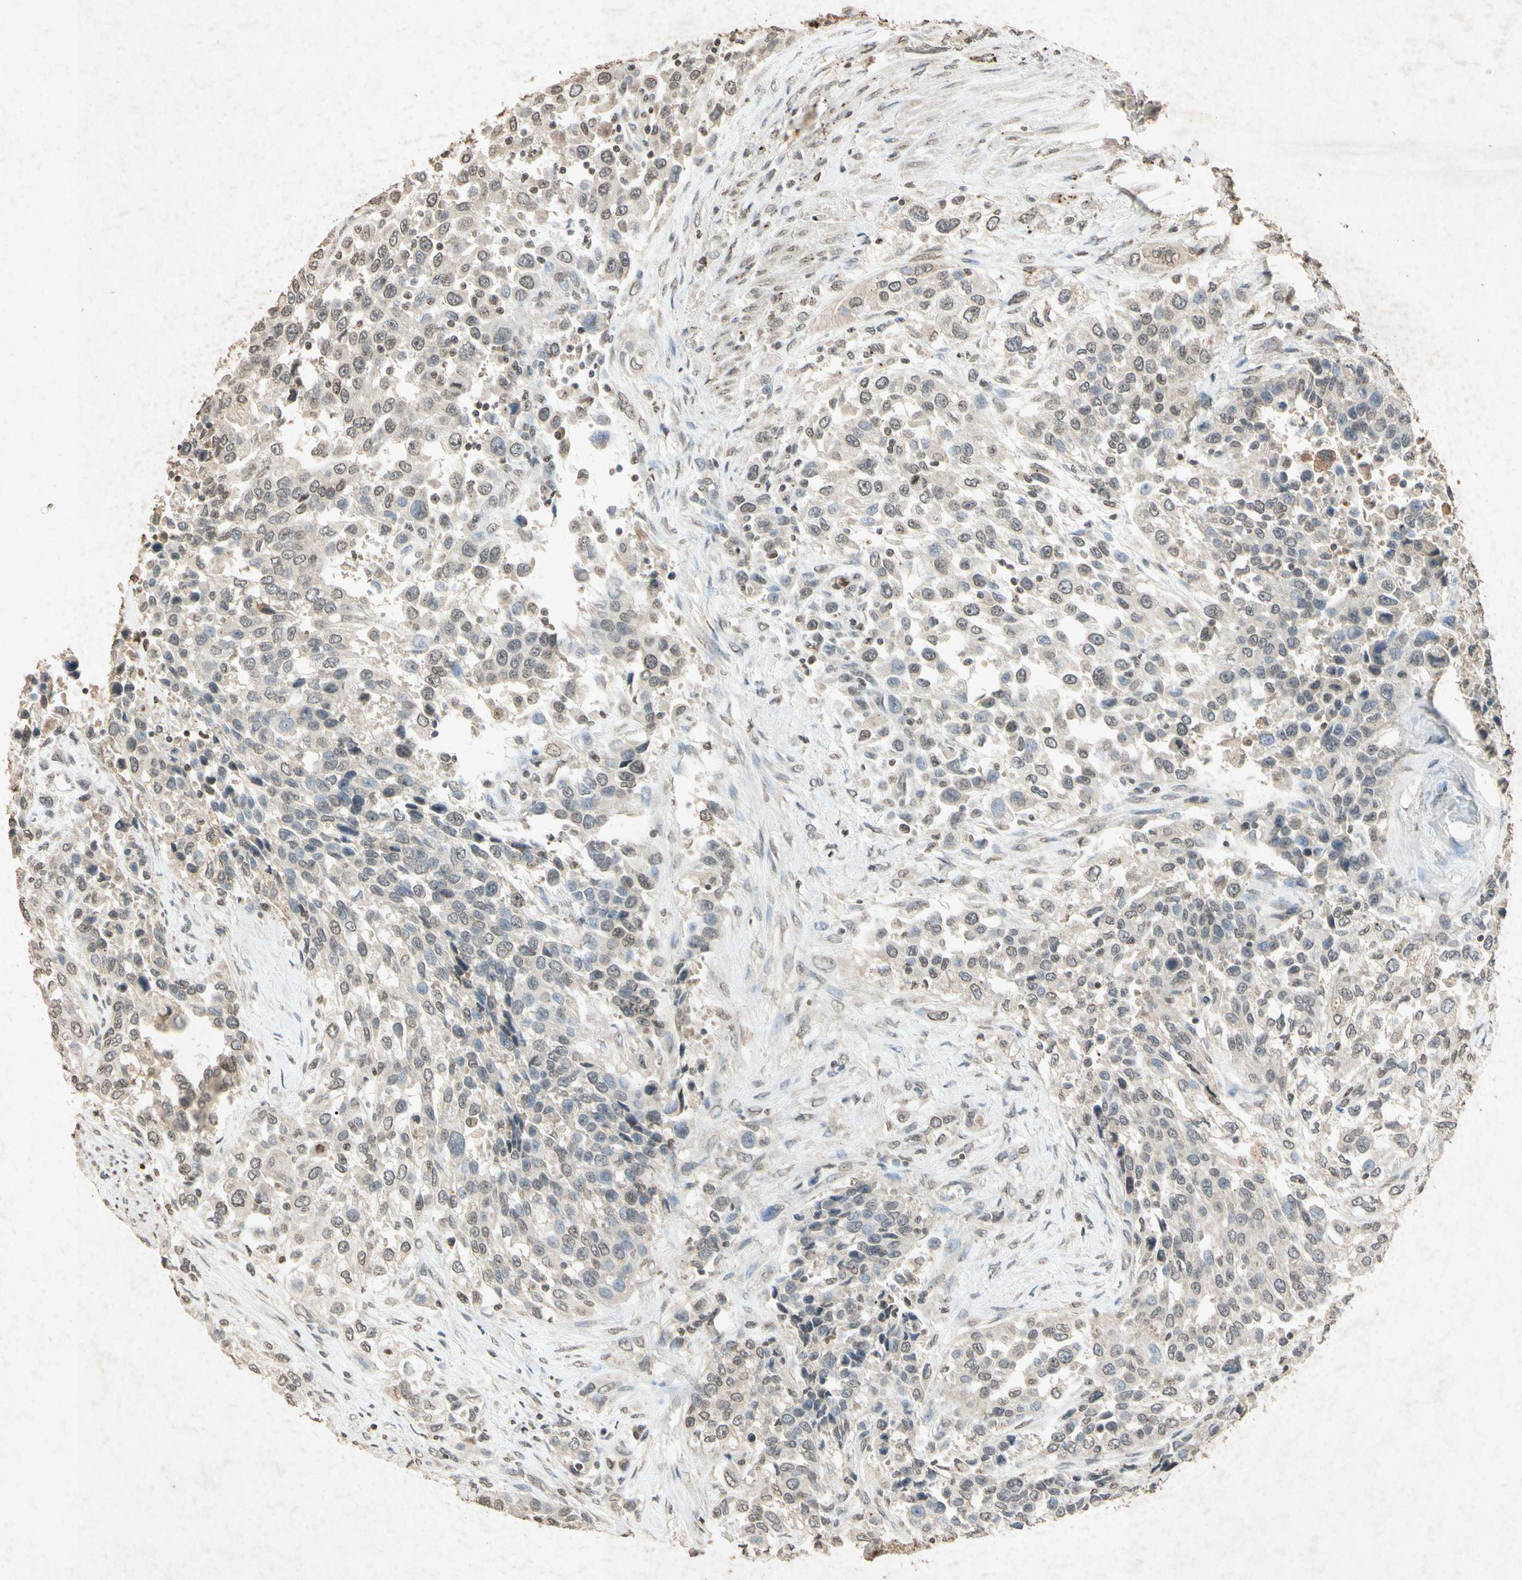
{"staining": {"intensity": "weak", "quantity": "25%-75%", "location": "cytoplasmic/membranous,nuclear"}, "tissue": "urothelial cancer", "cell_type": "Tumor cells", "image_type": "cancer", "snomed": [{"axis": "morphology", "description": "Urothelial carcinoma, High grade"}, {"axis": "topography", "description": "Urinary bladder"}], "caption": "Brown immunohistochemical staining in human urothelial cancer shows weak cytoplasmic/membranous and nuclear staining in approximately 25%-75% of tumor cells.", "gene": "MSRB1", "patient": {"sex": "female", "age": 80}}